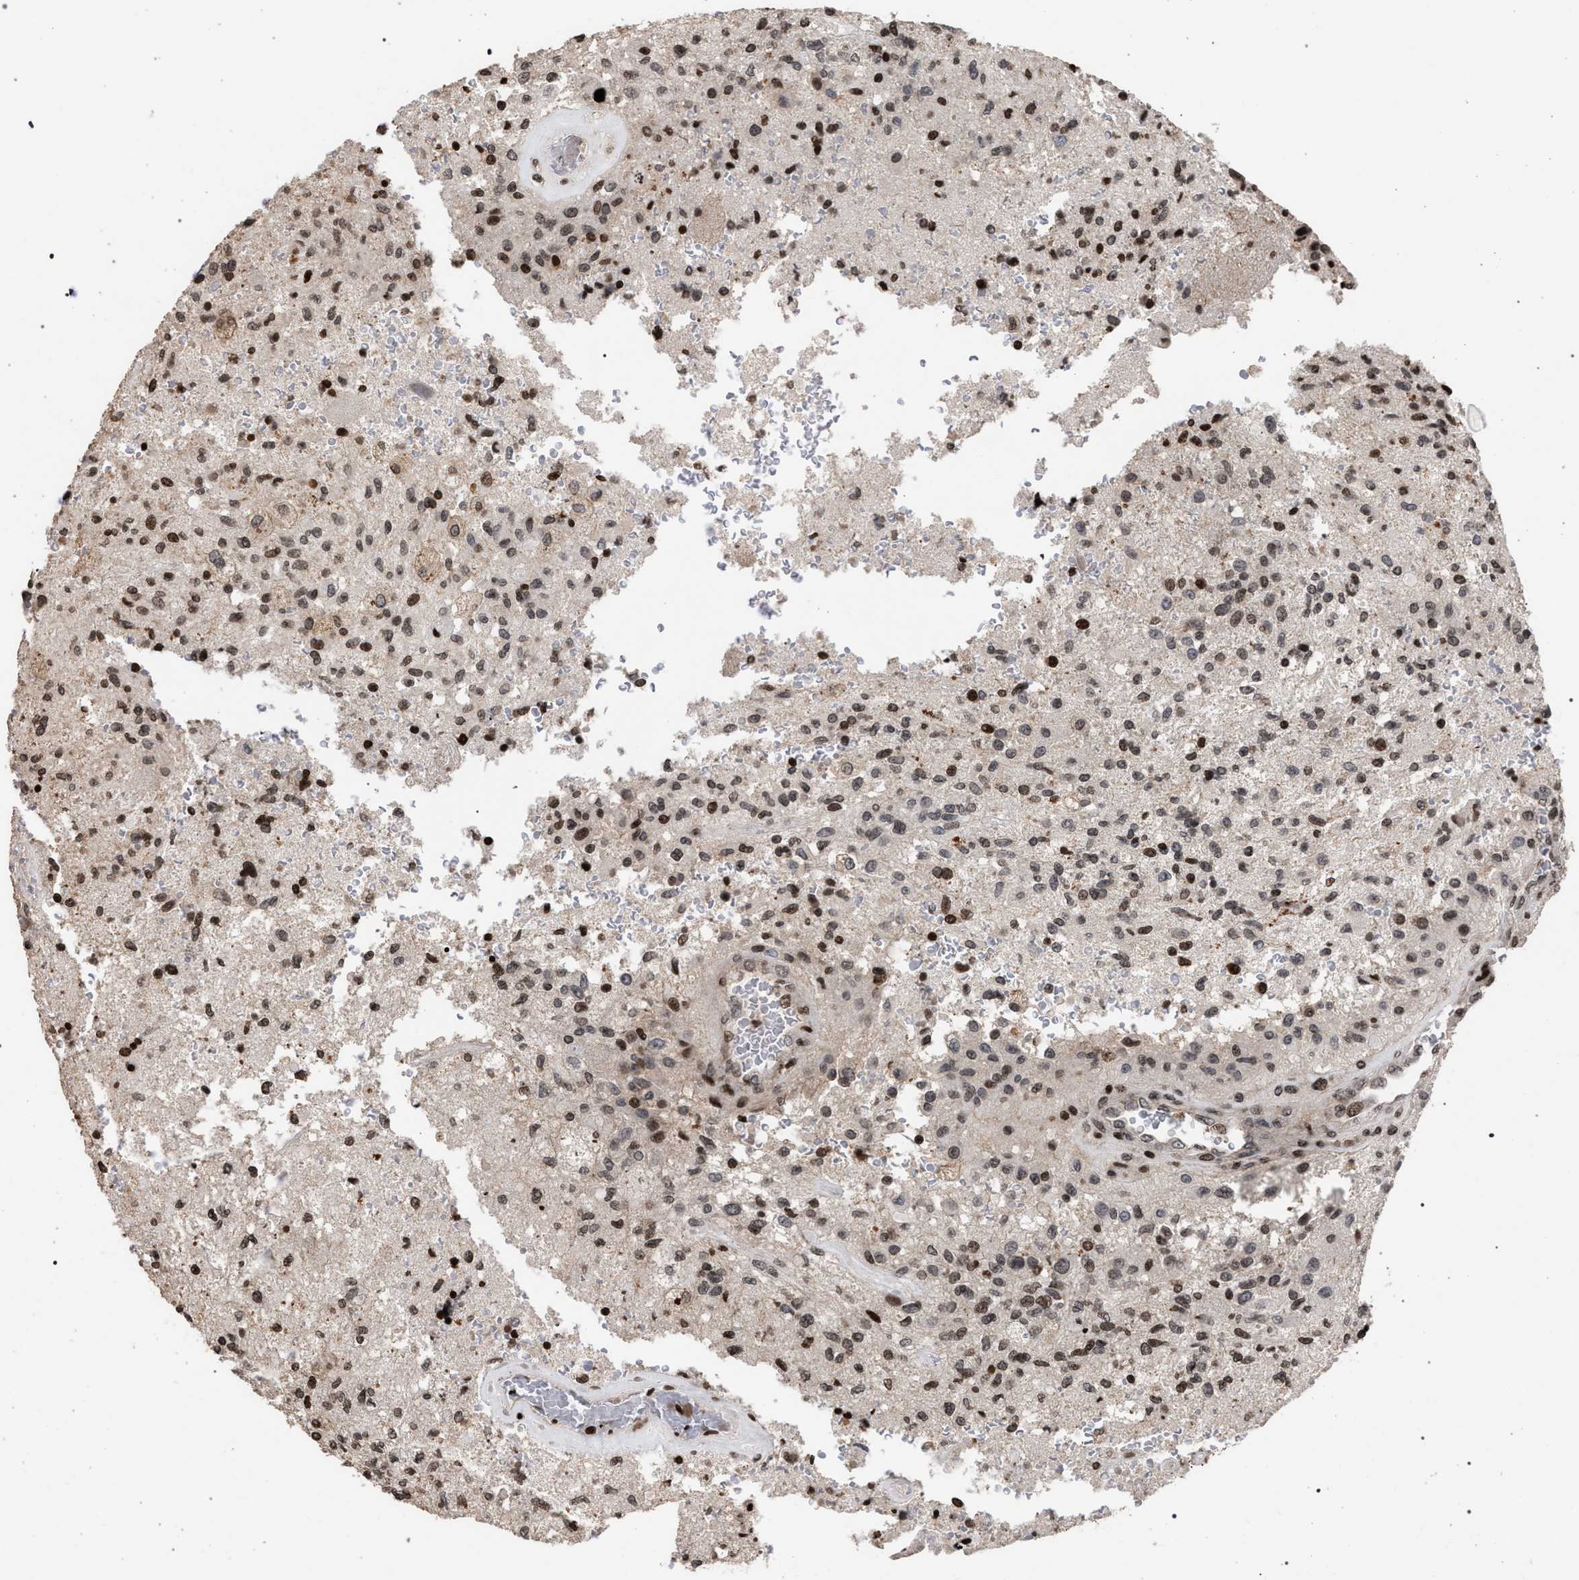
{"staining": {"intensity": "moderate", "quantity": ">75%", "location": "nuclear"}, "tissue": "glioma", "cell_type": "Tumor cells", "image_type": "cancer", "snomed": [{"axis": "morphology", "description": "Normal tissue, NOS"}, {"axis": "morphology", "description": "Glioma, malignant, High grade"}, {"axis": "topography", "description": "Cerebral cortex"}], "caption": "IHC photomicrograph of neoplastic tissue: glioma stained using IHC demonstrates medium levels of moderate protein expression localized specifically in the nuclear of tumor cells, appearing as a nuclear brown color.", "gene": "FOXD3", "patient": {"sex": "male", "age": 77}}